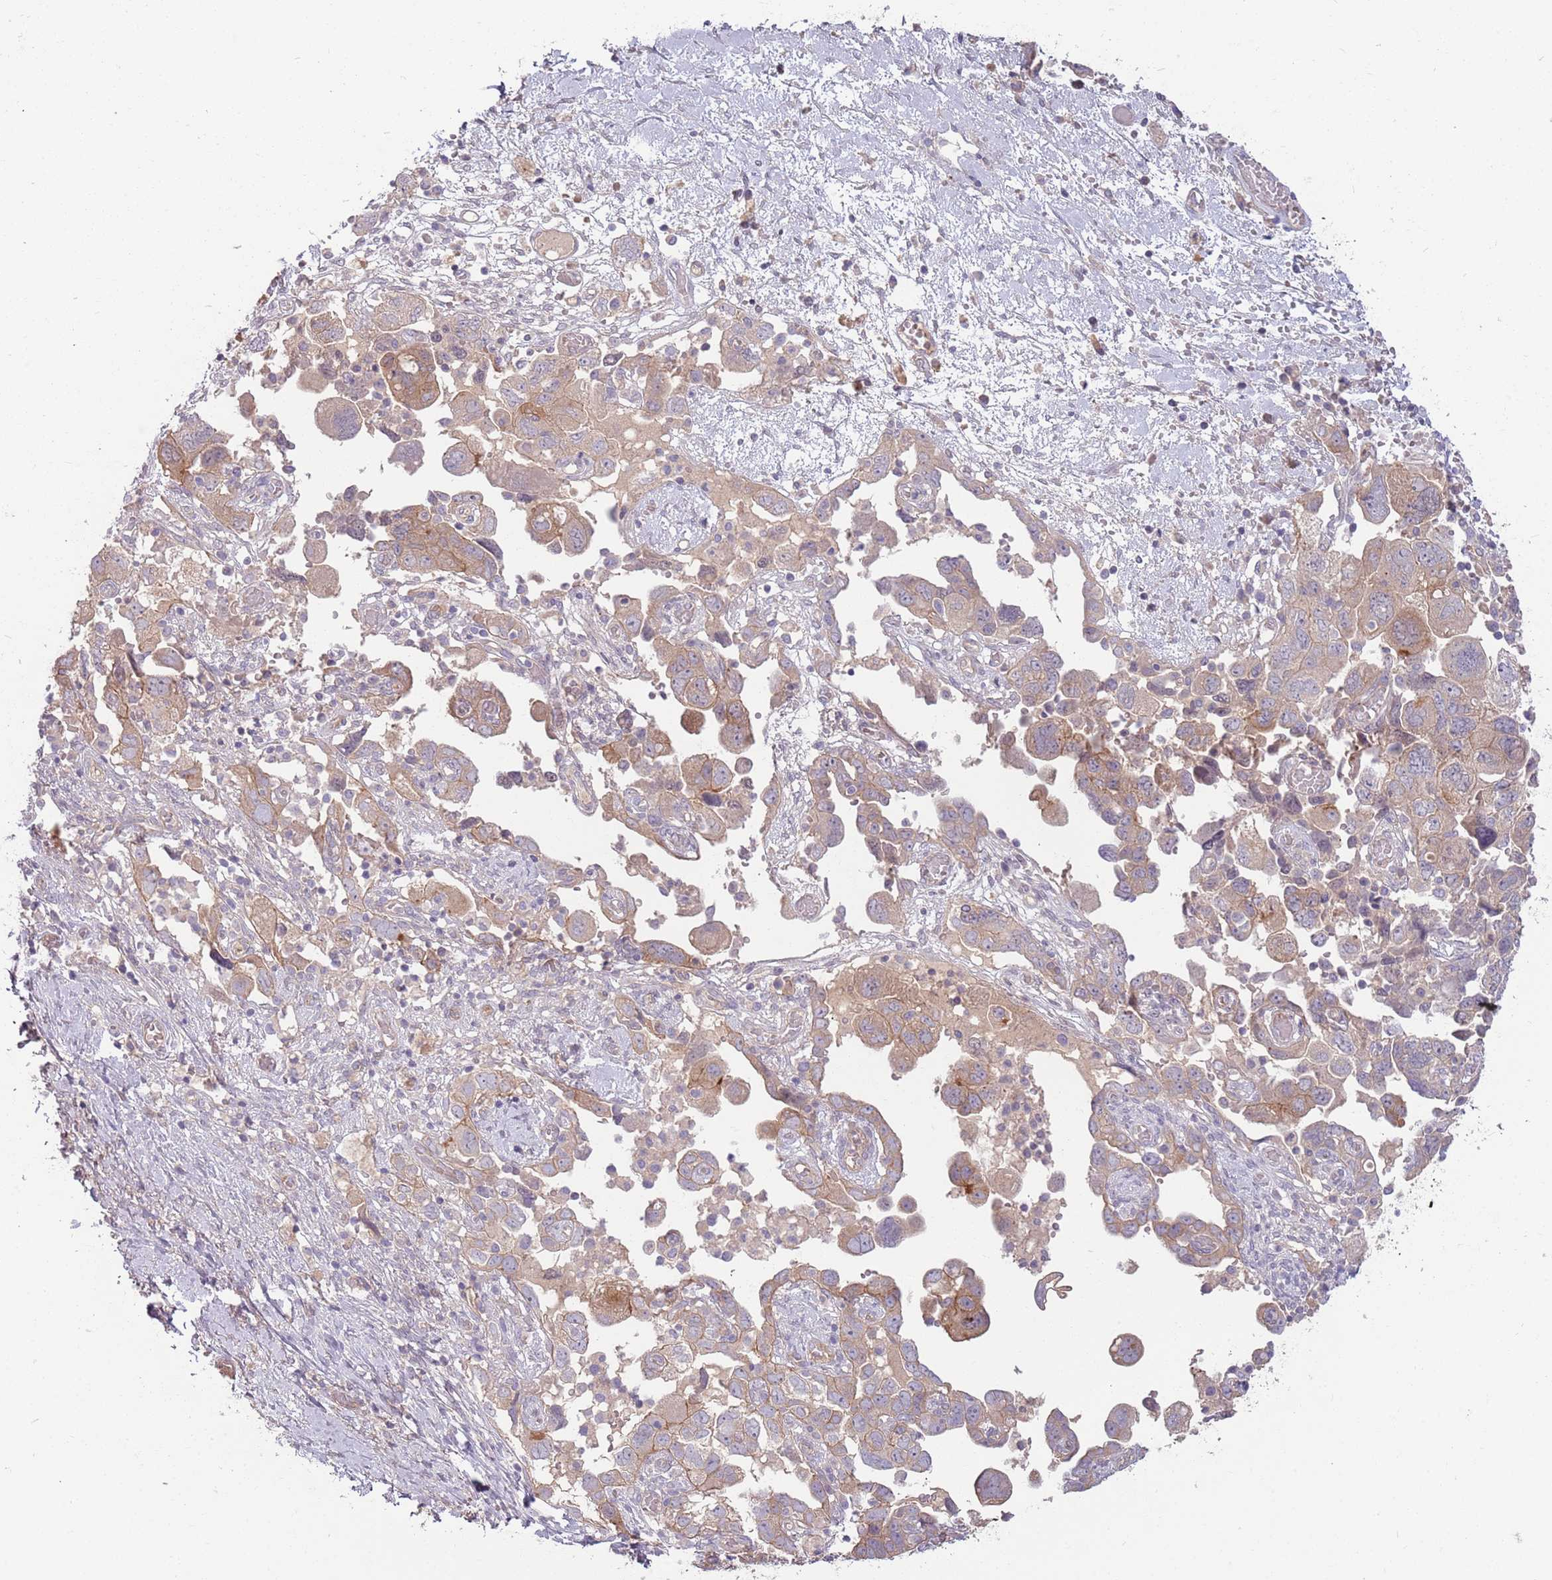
{"staining": {"intensity": "moderate", "quantity": "25%-75%", "location": "cytoplasmic/membranous"}, "tissue": "ovarian cancer", "cell_type": "Tumor cells", "image_type": "cancer", "snomed": [{"axis": "morphology", "description": "Carcinoma, NOS"}, {"axis": "morphology", "description": "Cystadenocarcinoma, serous, NOS"}, {"axis": "topography", "description": "Ovary"}], "caption": "The image reveals a brown stain indicating the presence of a protein in the cytoplasmic/membranous of tumor cells in ovarian cancer (carcinoma). (DAB IHC with brightfield microscopy, high magnification).", "gene": "SAV1", "patient": {"sex": "female", "age": 69}}